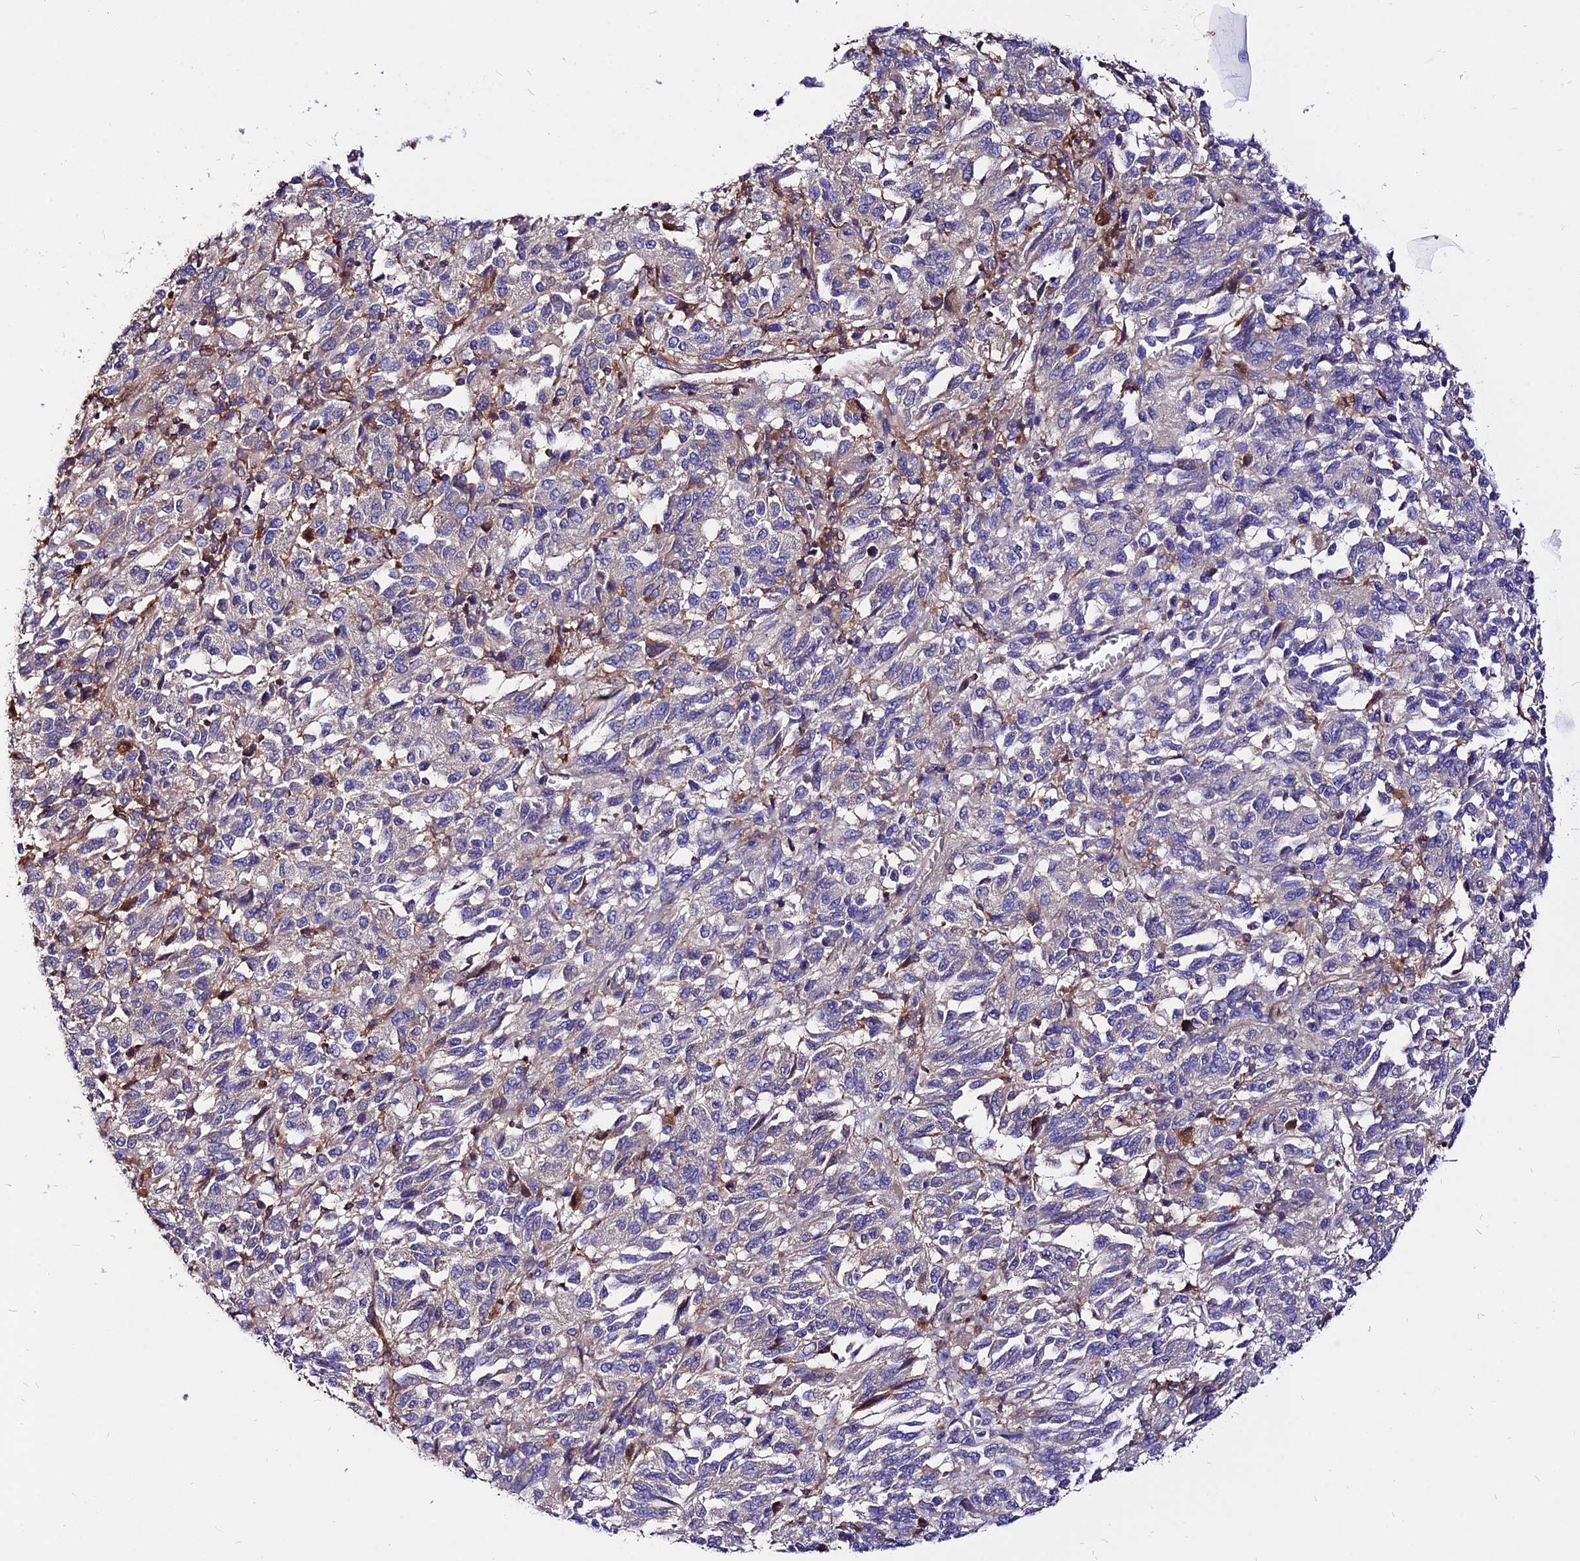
{"staining": {"intensity": "negative", "quantity": "none", "location": "none"}, "tissue": "melanoma", "cell_type": "Tumor cells", "image_type": "cancer", "snomed": [{"axis": "morphology", "description": "Malignant melanoma, Metastatic site"}, {"axis": "topography", "description": "Lung"}], "caption": "Tumor cells show no significant expression in malignant melanoma (metastatic site).", "gene": "PYM1", "patient": {"sex": "male", "age": 64}}